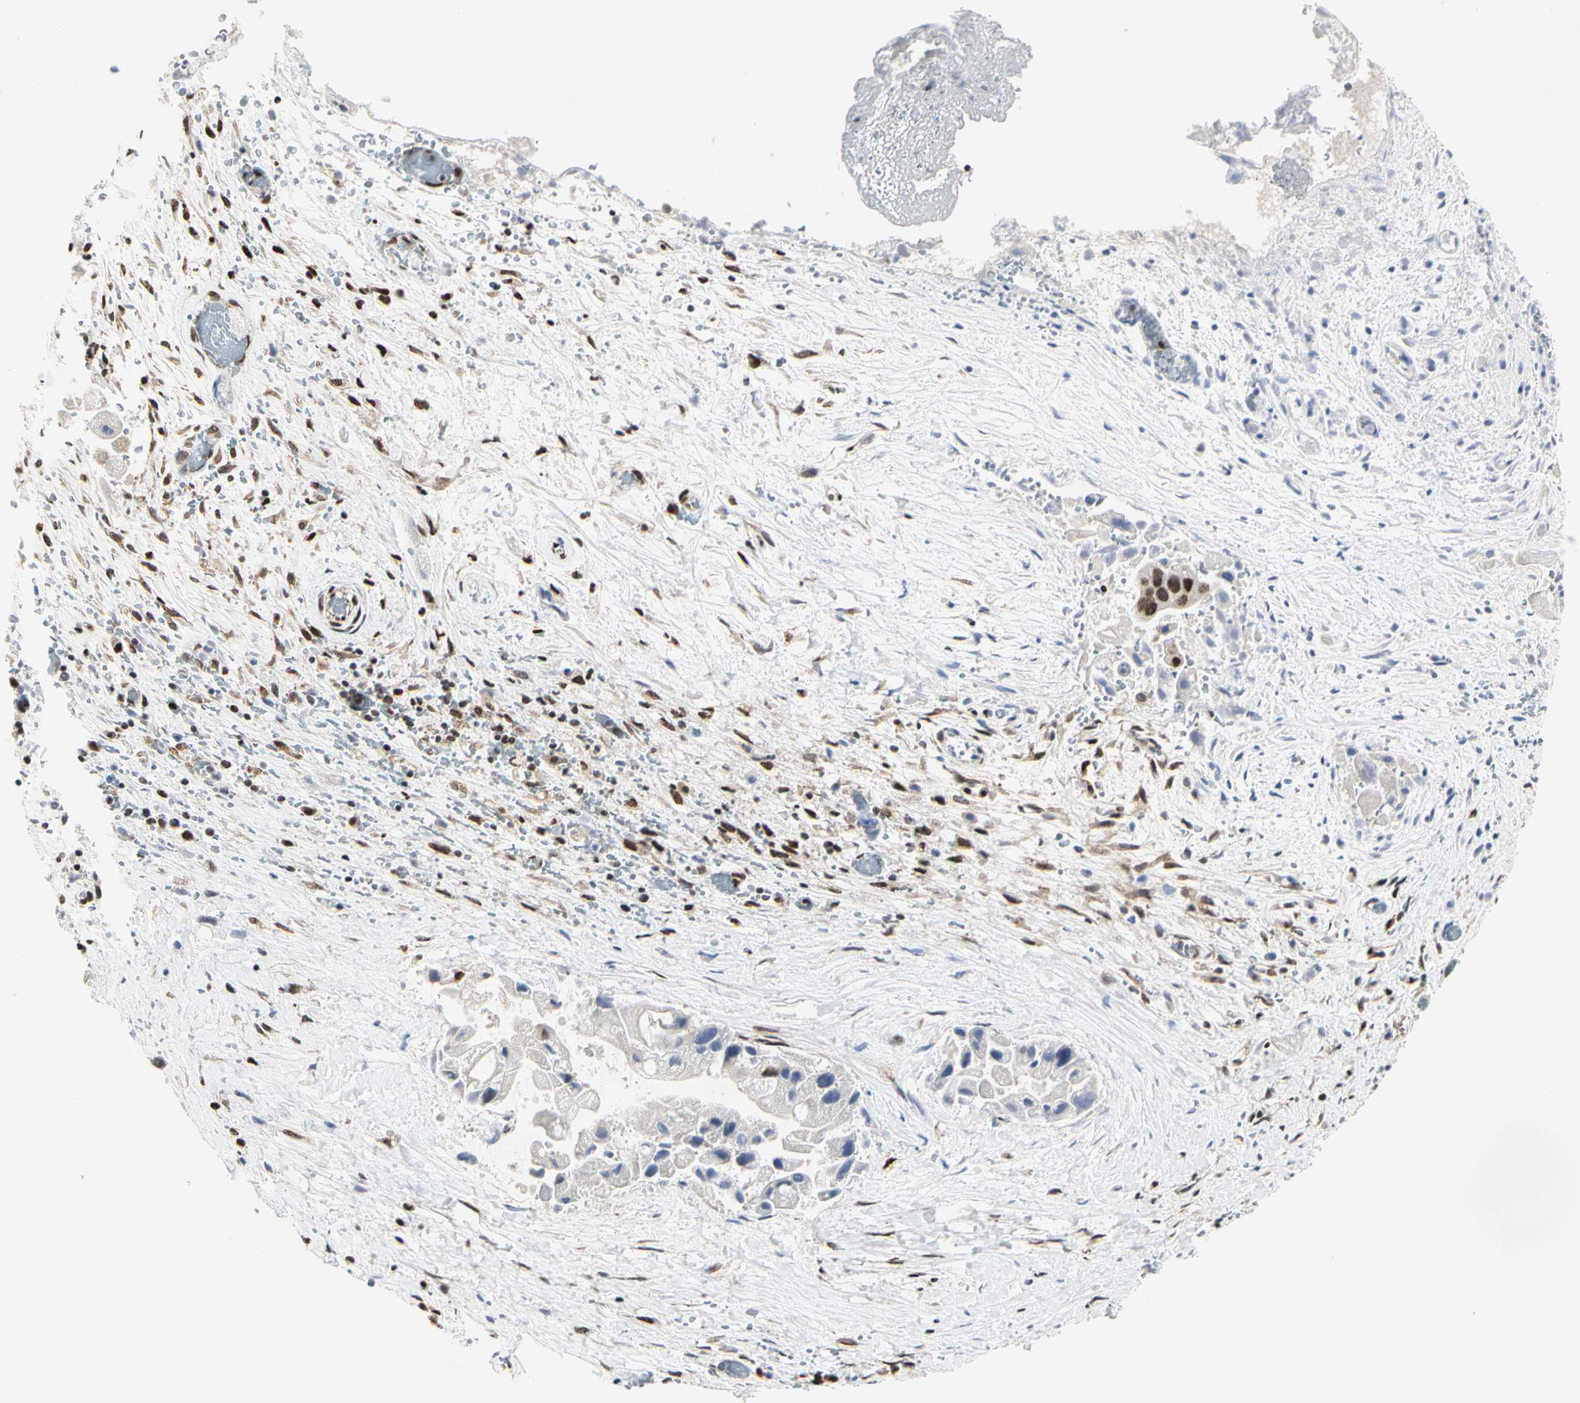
{"staining": {"intensity": "moderate", "quantity": "<25%", "location": "nuclear"}, "tissue": "liver cancer", "cell_type": "Tumor cells", "image_type": "cancer", "snomed": [{"axis": "morphology", "description": "Normal tissue, NOS"}, {"axis": "morphology", "description": "Cholangiocarcinoma"}, {"axis": "topography", "description": "Liver"}, {"axis": "topography", "description": "Peripheral nerve tissue"}], "caption": "An IHC image of tumor tissue is shown. Protein staining in brown labels moderate nuclear positivity in liver cancer within tumor cells.", "gene": "PRMT3", "patient": {"sex": "male", "age": 50}}